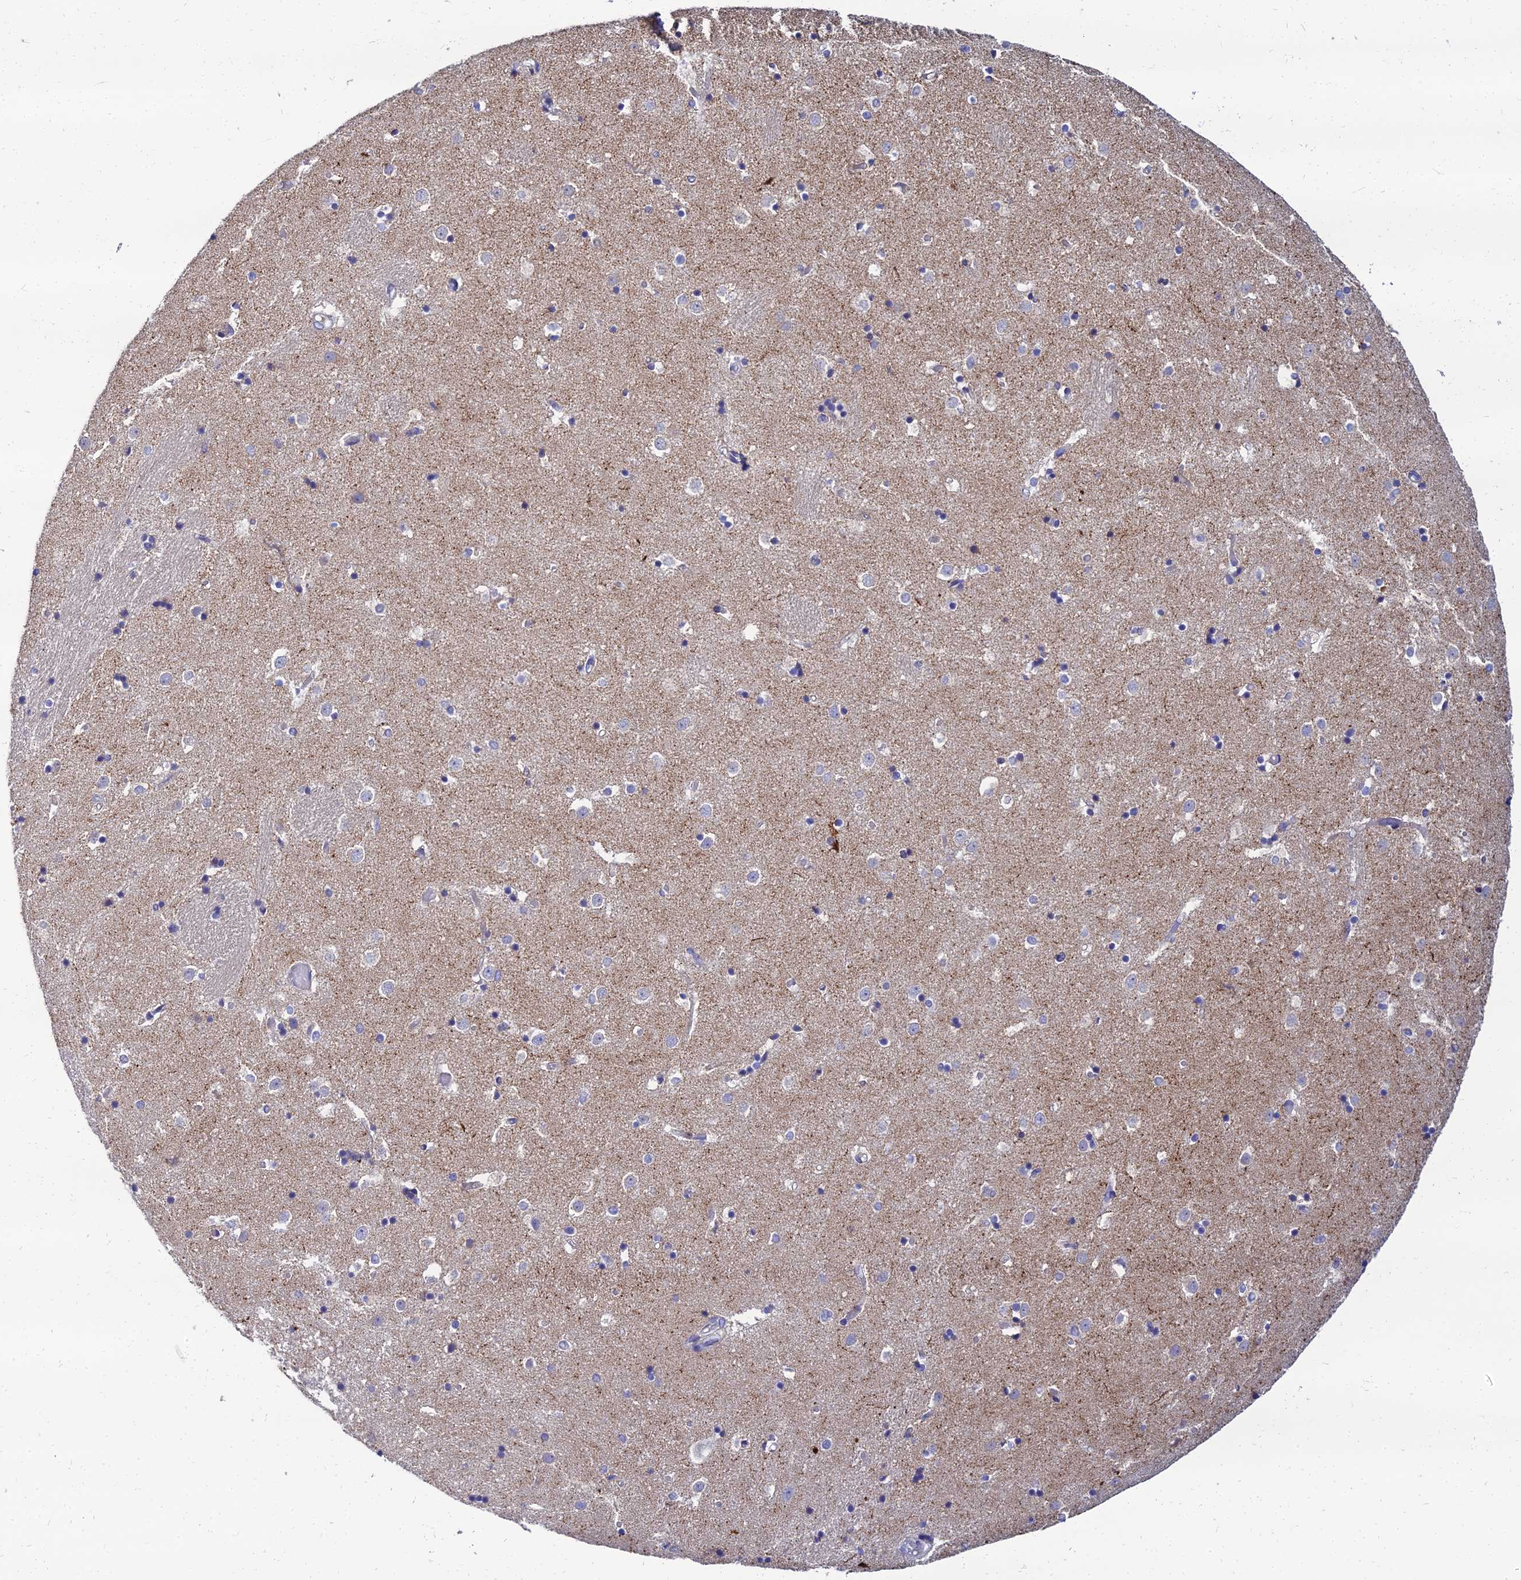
{"staining": {"intensity": "weak", "quantity": "<25%", "location": "cytoplasmic/membranous"}, "tissue": "caudate", "cell_type": "Glial cells", "image_type": "normal", "snomed": [{"axis": "morphology", "description": "Normal tissue, NOS"}, {"axis": "topography", "description": "Lateral ventricle wall"}], "caption": "There is no significant positivity in glial cells of caudate. Brightfield microscopy of immunohistochemistry (IHC) stained with DAB (brown) and hematoxylin (blue), captured at high magnification.", "gene": "NPY", "patient": {"sex": "female", "age": 52}}